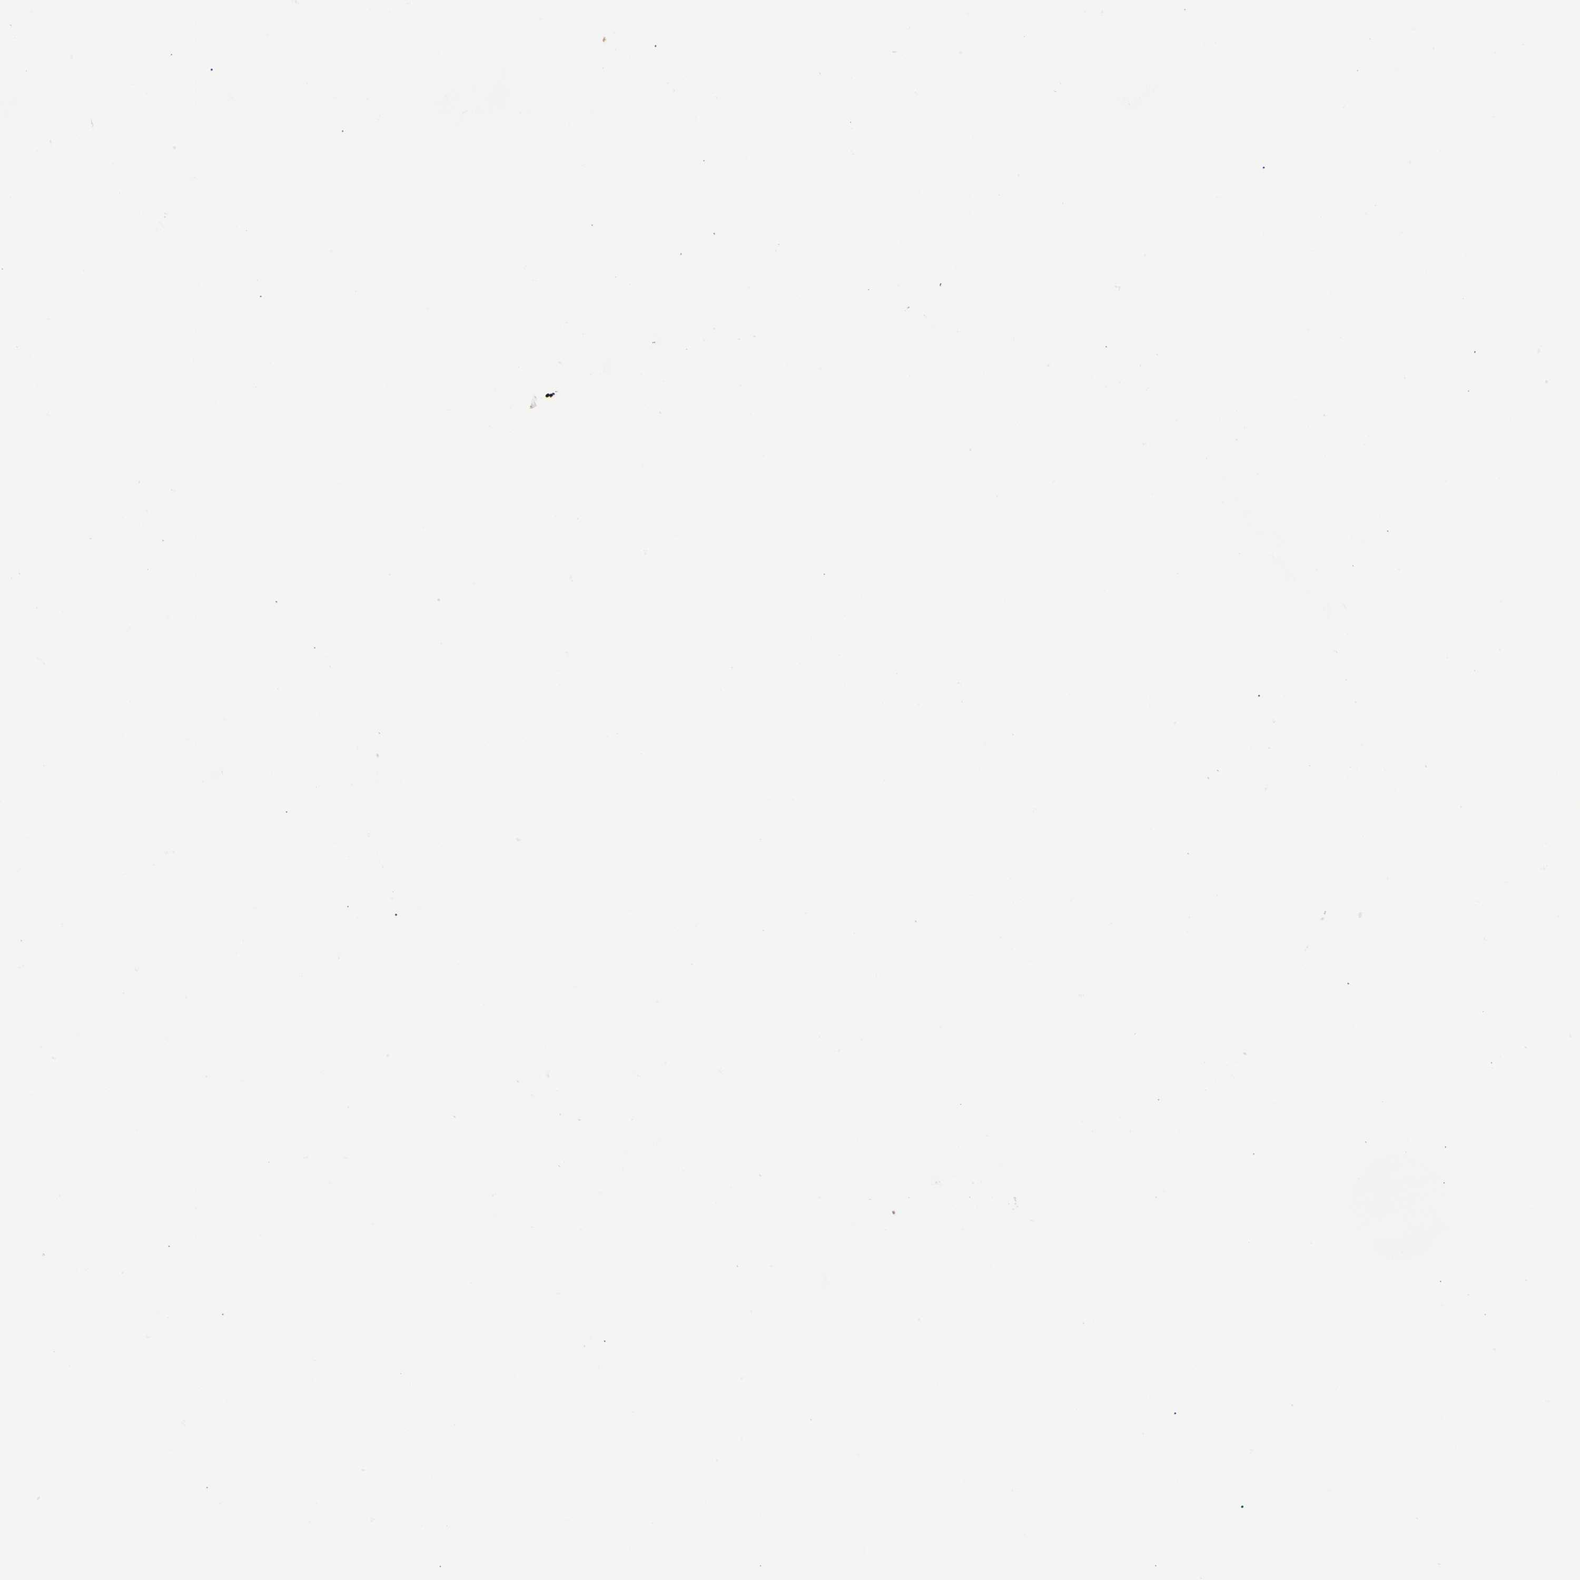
{"staining": {"intensity": "weak", "quantity": ">75%", "location": "cytoplasmic/membranous"}, "tissue": "skeletal muscle", "cell_type": "Myocytes", "image_type": "normal", "snomed": [{"axis": "morphology", "description": "Normal tissue, NOS"}, {"axis": "topography", "description": "Skeletal muscle"}, {"axis": "topography", "description": "Parathyroid gland"}], "caption": "DAB immunohistochemical staining of benign human skeletal muscle displays weak cytoplasmic/membranous protein positivity in approximately >75% of myocytes.", "gene": "TRAF5", "patient": {"sex": "female", "age": 37}}